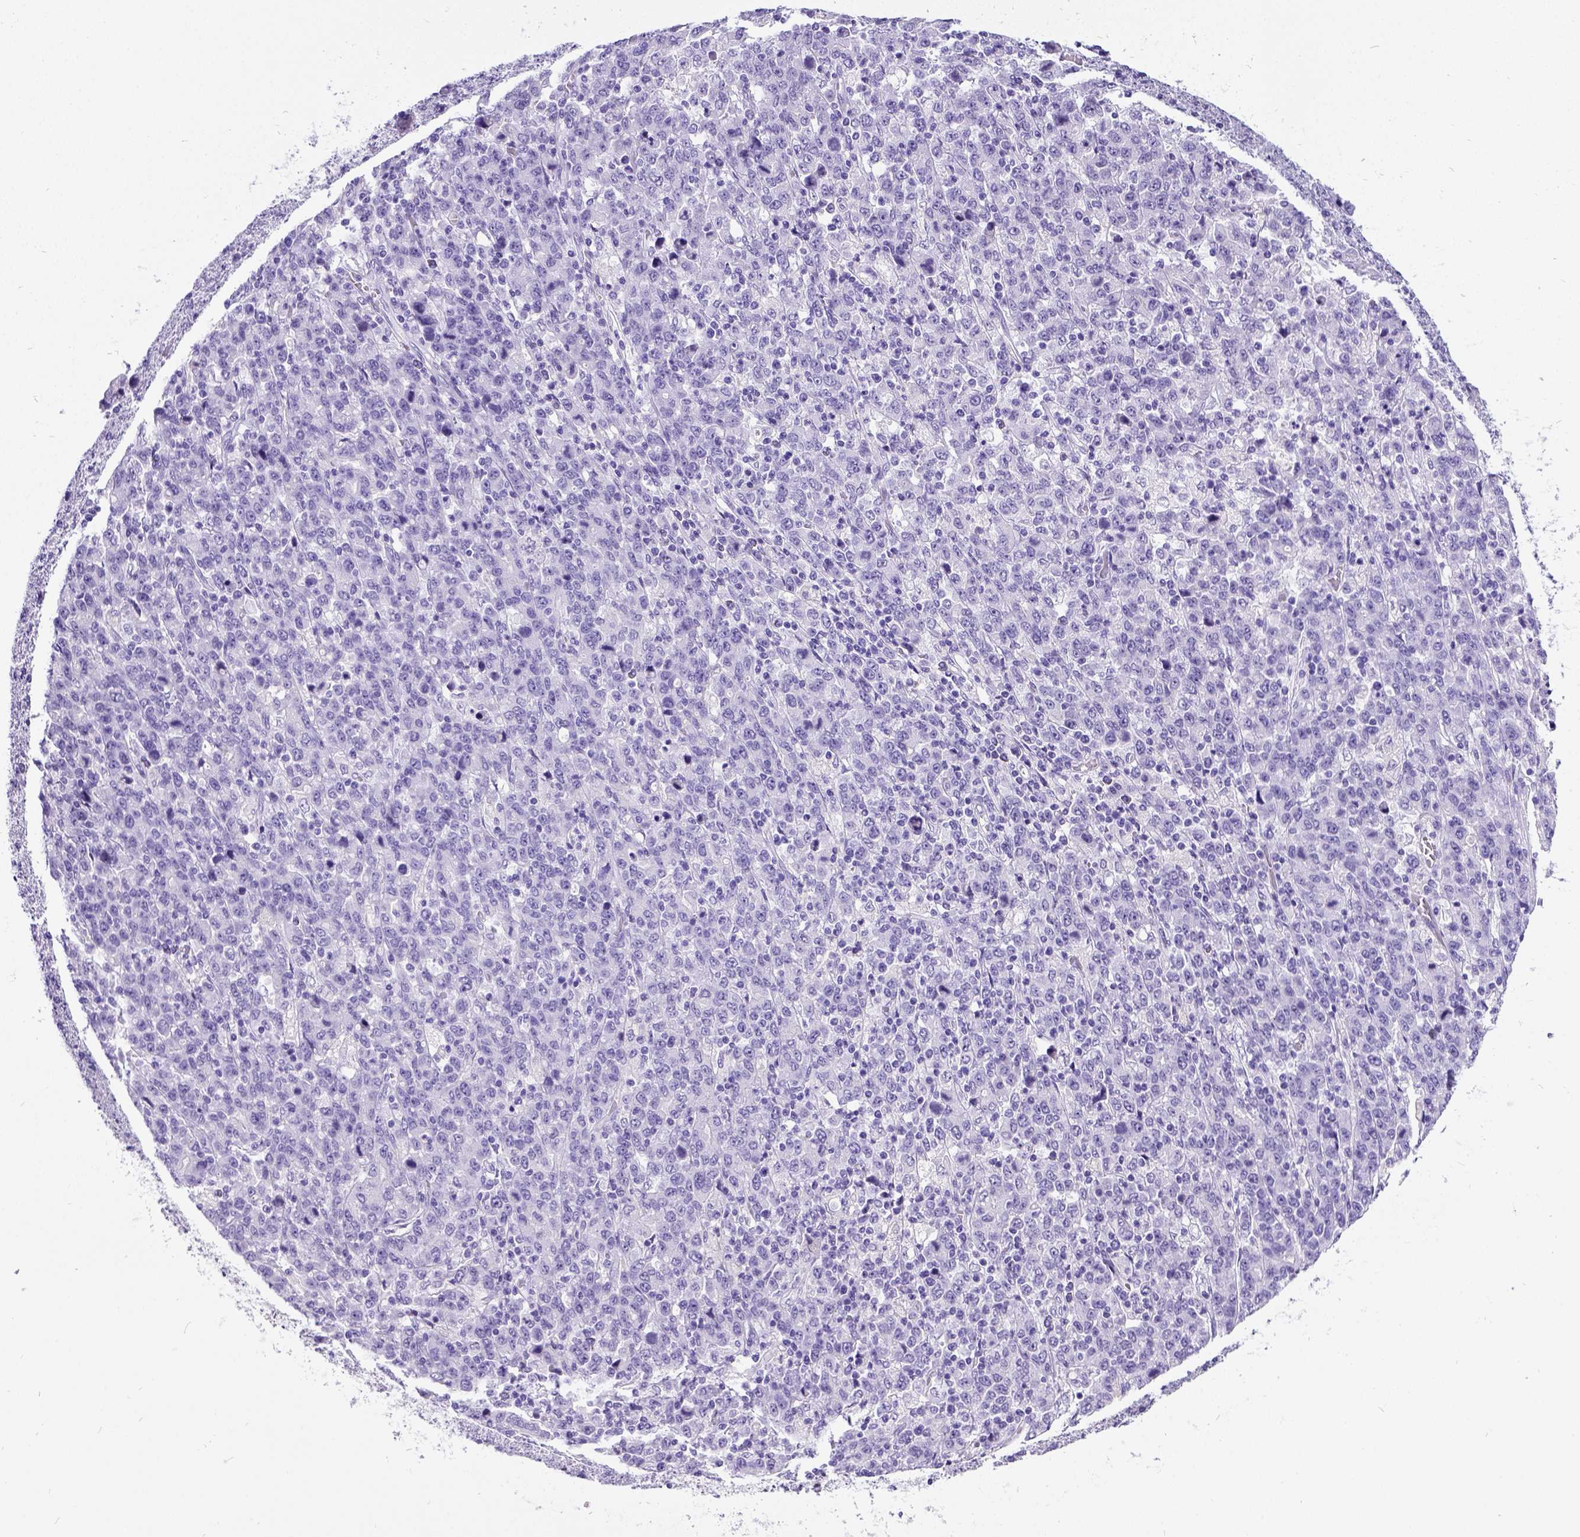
{"staining": {"intensity": "negative", "quantity": "none", "location": "none"}, "tissue": "stomach cancer", "cell_type": "Tumor cells", "image_type": "cancer", "snomed": [{"axis": "morphology", "description": "Adenocarcinoma, NOS"}, {"axis": "topography", "description": "Stomach, upper"}], "caption": "An IHC micrograph of stomach adenocarcinoma is shown. There is no staining in tumor cells of stomach adenocarcinoma. Nuclei are stained in blue.", "gene": "SATB2", "patient": {"sex": "male", "age": 69}}